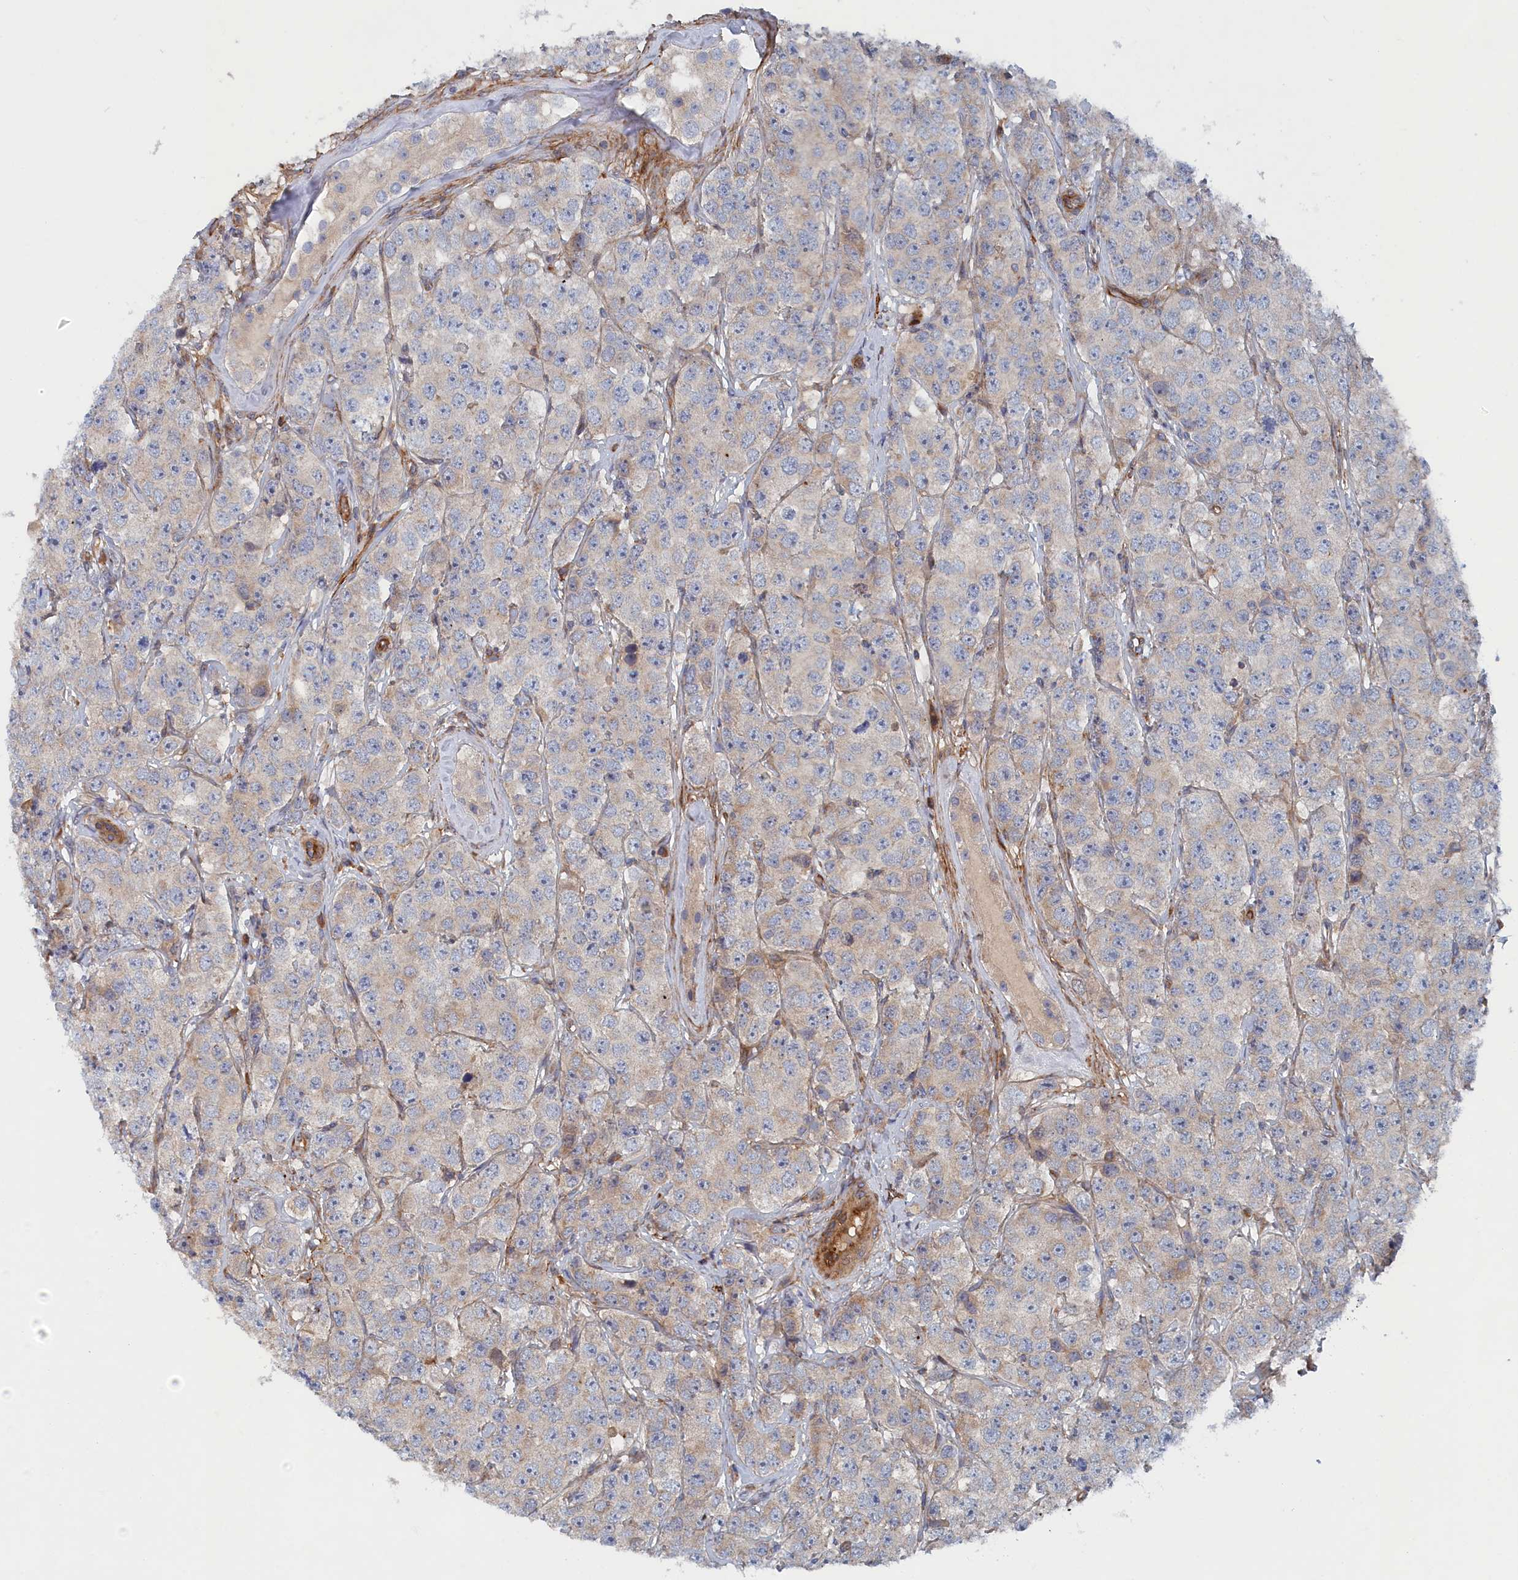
{"staining": {"intensity": "negative", "quantity": "none", "location": "none"}, "tissue": "testis cancer", "cell_type": "Tumor cells", "image_type": "cancer", "snomed": [{"axis": "morphology", "description": "Seminoma, NOS"}, {"axis": "topography", "description": "Testis"}], "caption": "Immunohistochemistry (IHC) histopathology image of neoplastic tissue: testis seminoma stained with DAB (3,3'-diaminobenzidine) shows no significant protein staining in tumor cells. The staining was performed using DAB to visualize the protein expression in brown, while the nuclei were stained in blue with hematoxylin (Magnification: 20x).", "gene": "TMEM196", "patient": {"sex": "male", "age": 28}}